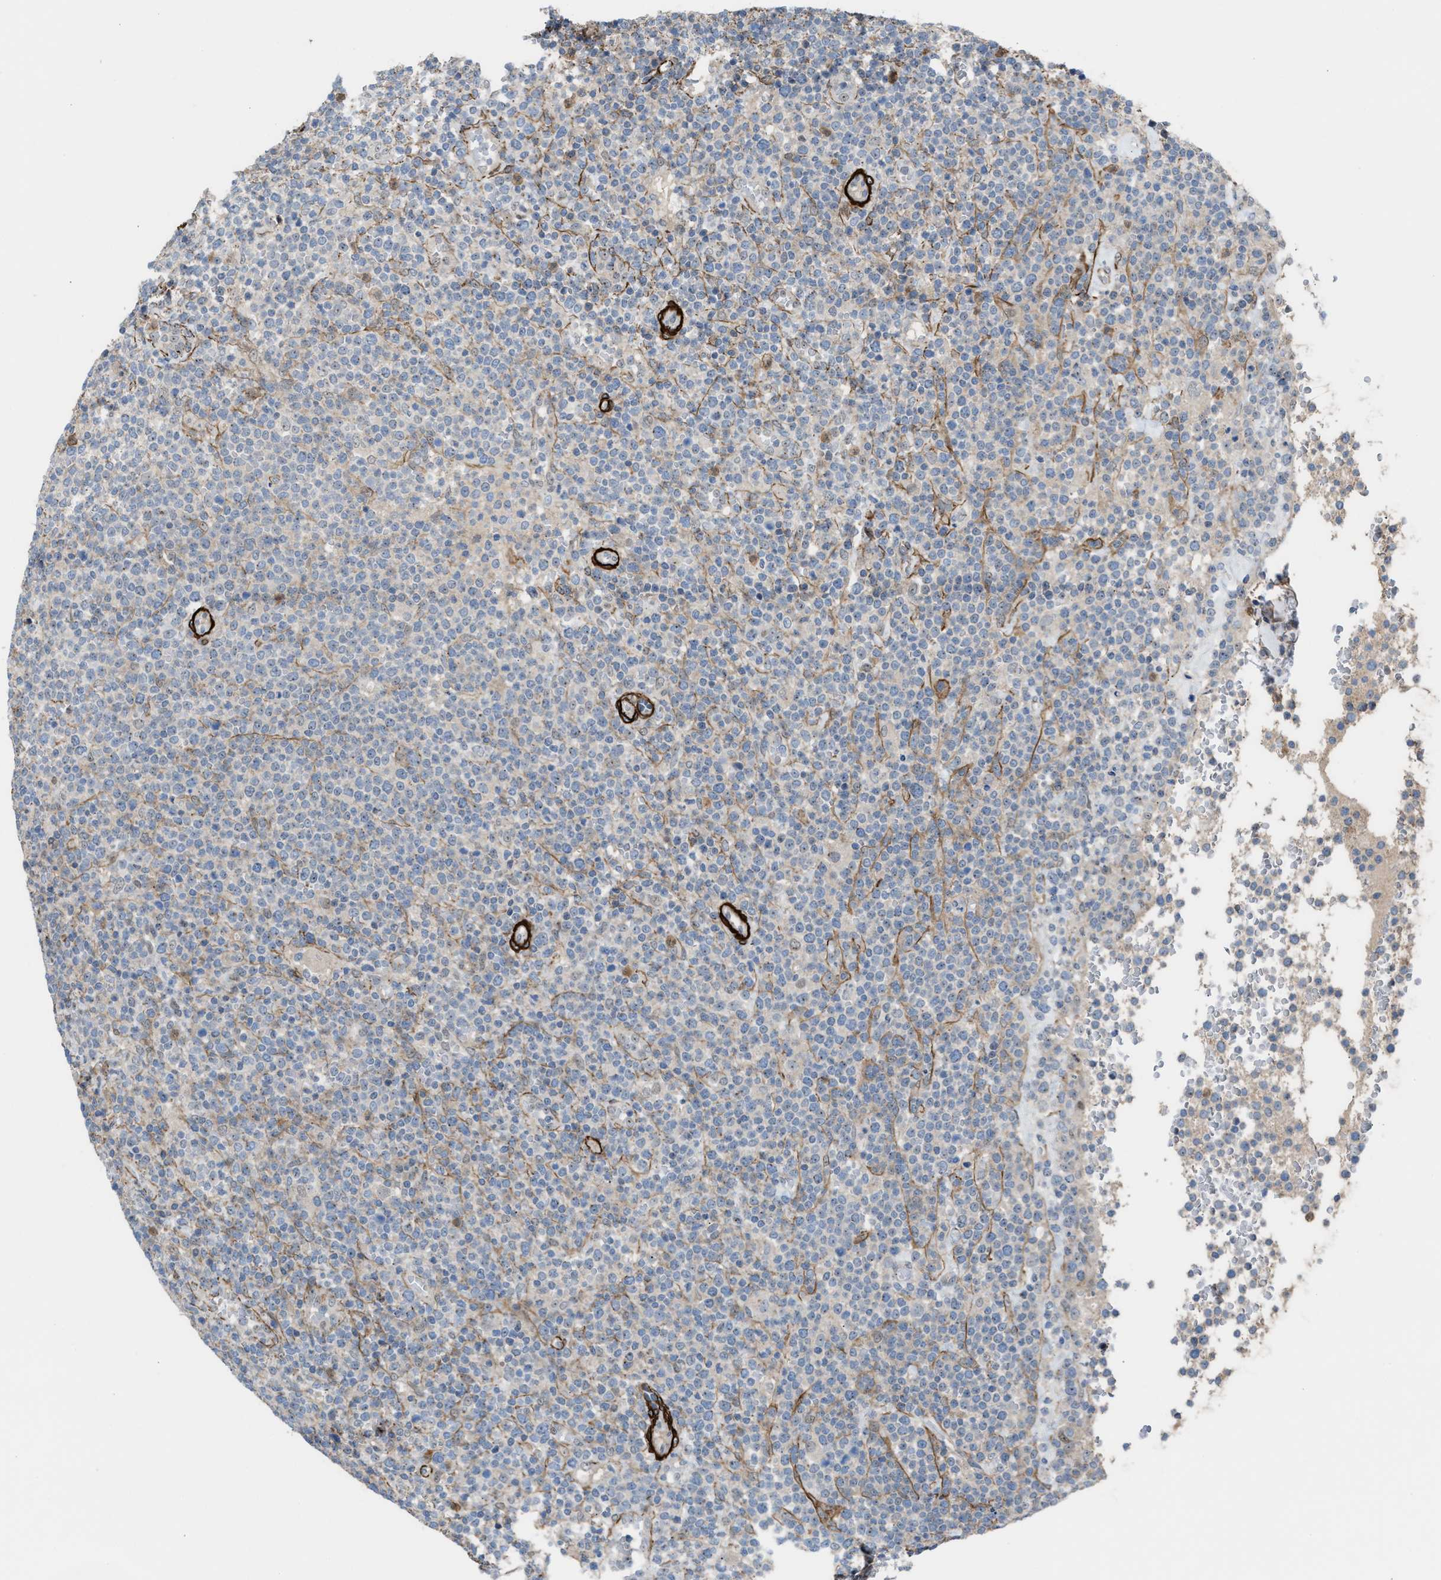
{"staining": {"intensity": "negative", "quantity": "none", "location": "none"}, "tissue": "lymphoma", "cell_type": "Tumor cells", "image_type": "cancer", "snomed": [{"axis": "morphology", "description": "Malignant lymphoma, non-Hodgkin's type, High grade"}, {"axis": "topography", "description": "Lymph node"}], "caption": "Tumor cells show no significant staining in lymphoma.", "gene": "NQO2", "patient": {"sex": "male", "age": 61}}